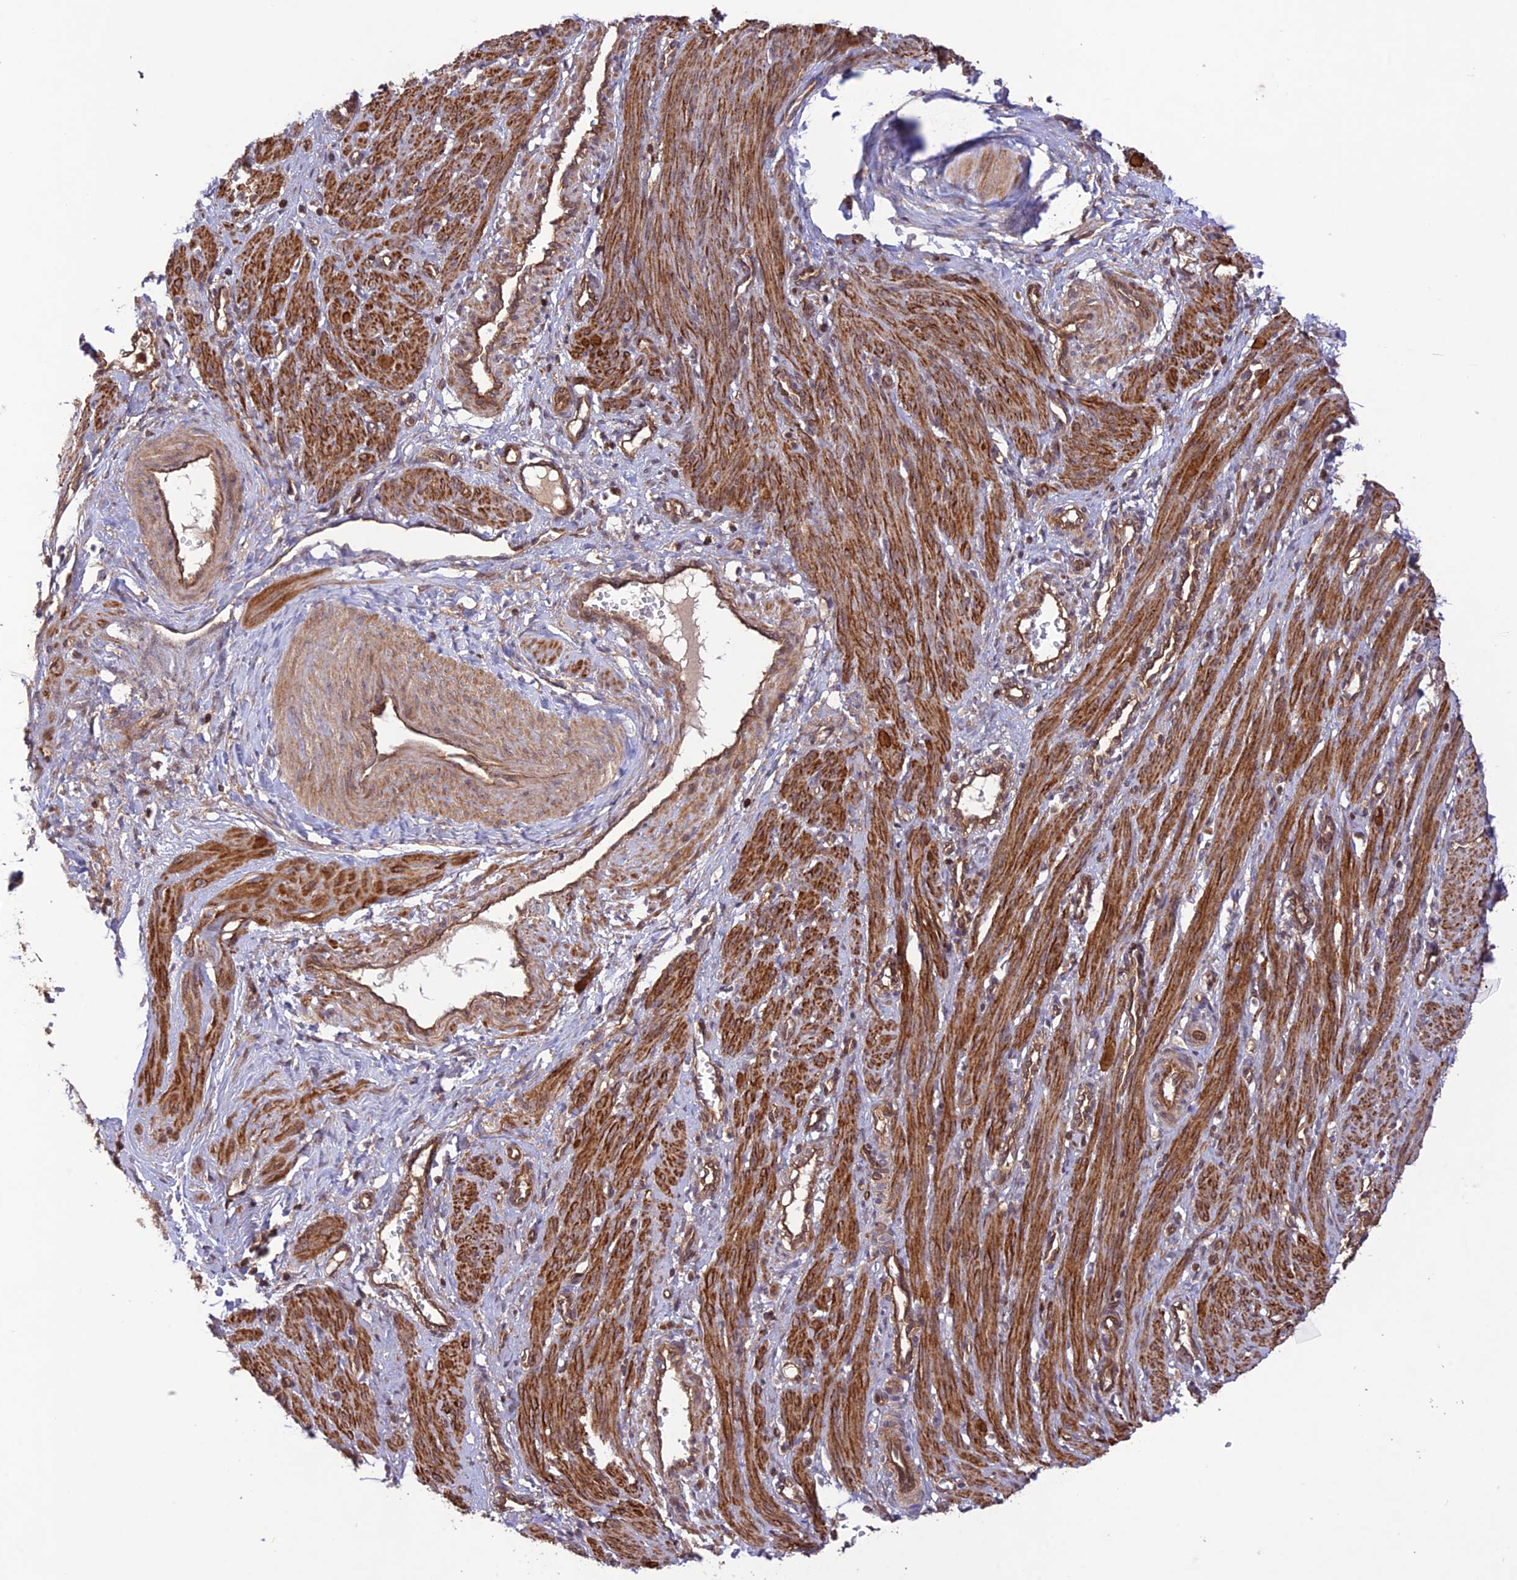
{"staining": {"intensity": "strong", "quantity": ">75%", "location": "cytoplasmic/membranous"}, "tissue": "smooth muscle", "cell_type": "Smooth muscle cells", "image_type": "normal", "snomed": [{"axis": "morphology", "description": "Normal tissue, NOS"}, {"axis": "topography", "description": "Endometrium"}], "caption": "This is a histology image of immunohistochemistry (IHC) staining of normal smooth muscle, which shows strong positivity in the cytoplasmic/membranous of smooth muscle cells.", "gene": "FCHSD1", "patient": {"sex": "female", "age": 33}}